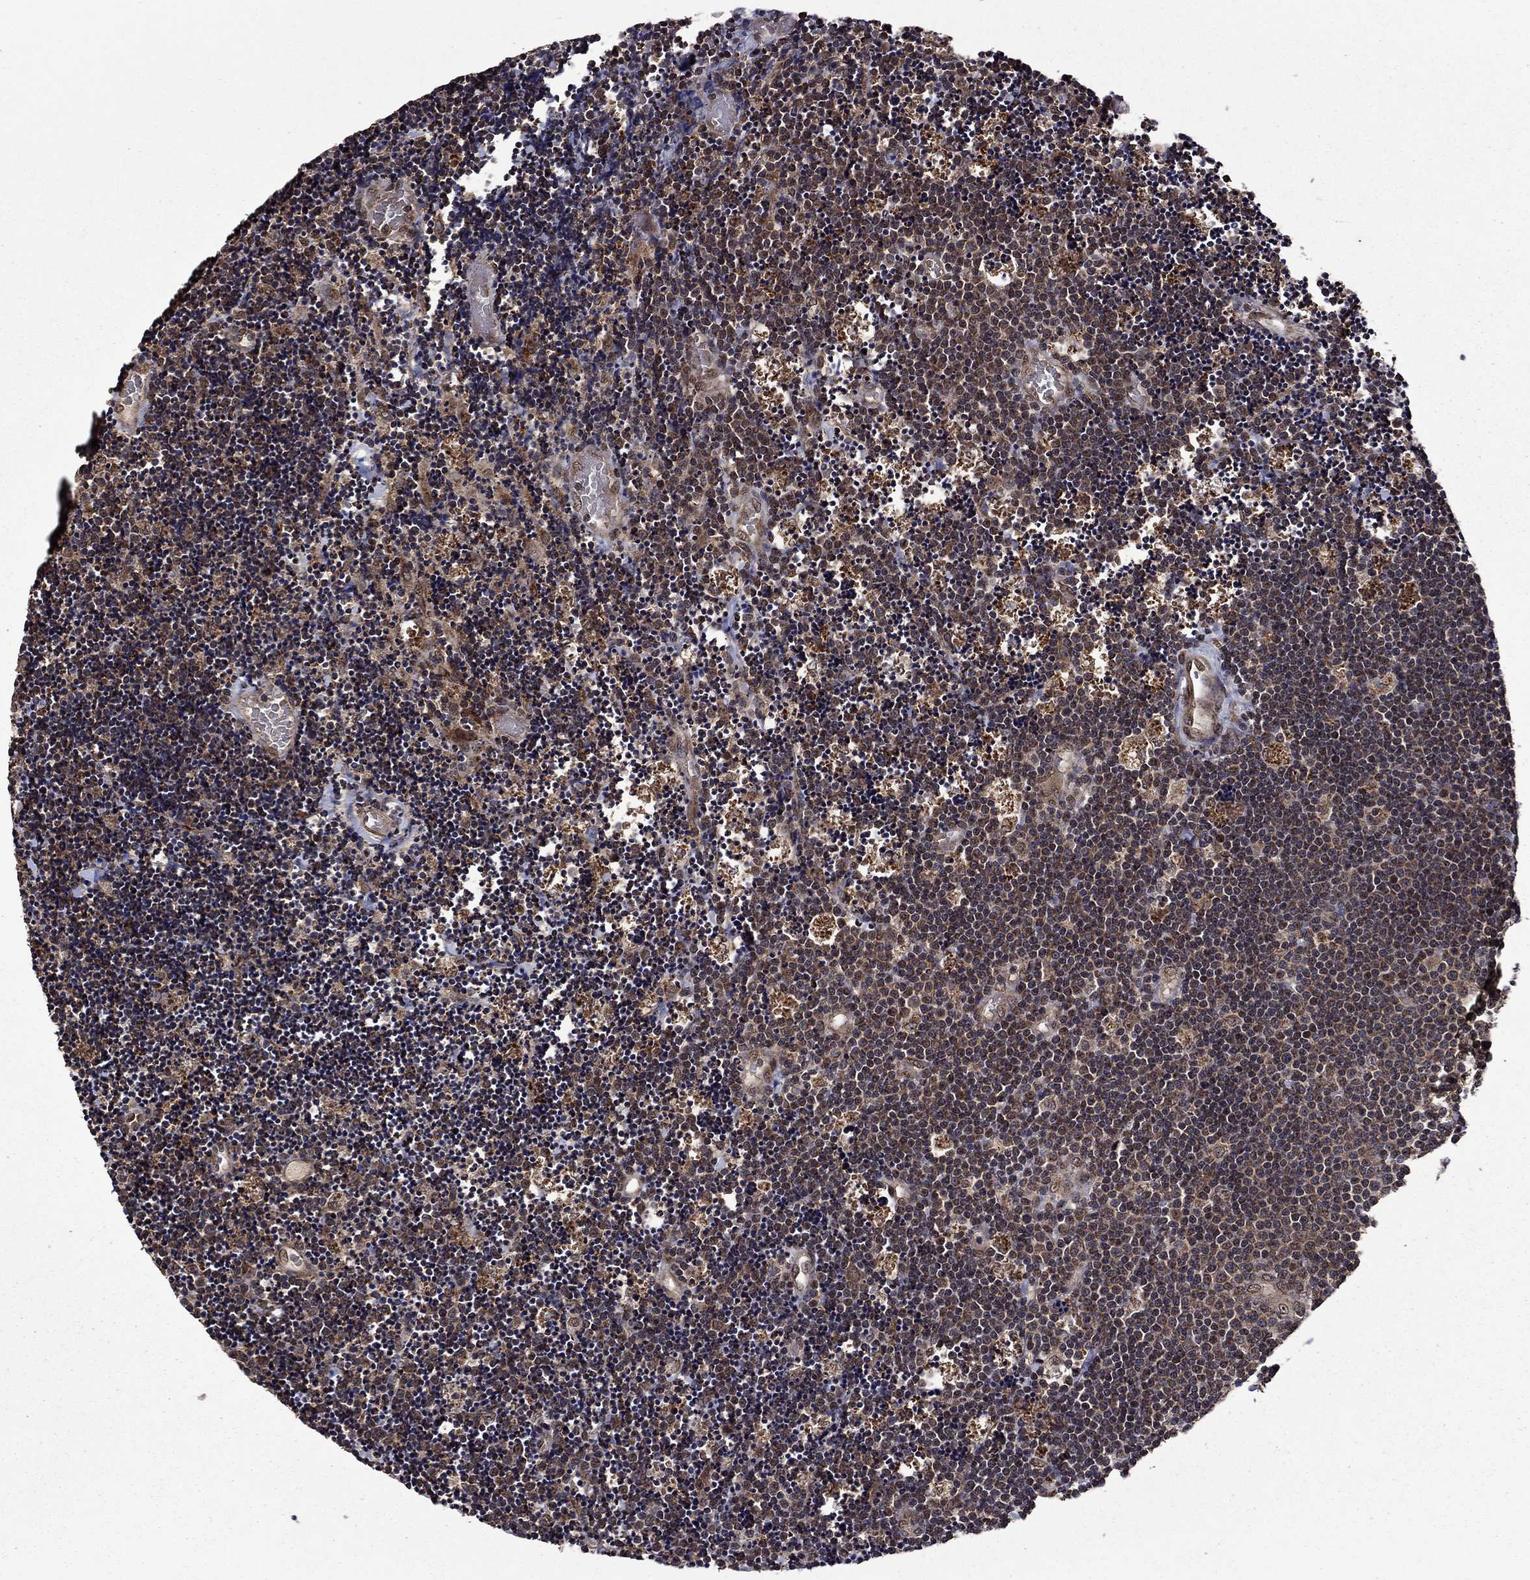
{"staining": {"intensity": "weak", "quantity": ">75%", "location": "cytoplasmic/membranous"}, "tissue": "lymphoma", "cell_type": "Tumor cells", "image_type": "cancer", "snomed": [{"axis": "morphology", "description": "Malignant lymphoma, non-Hodgkin's type, Low grade"}, {"axis": "topography", "description": "Brain"}], "caption": "Malignant lymphoma, non-Hodgkin's type (low-grade) stained with a brown dye demonstrates weak cytoplasmic/membranous positive positivity in about >75% of tumor cells.", "gene": "ITM2B", "patient": {"sex": "female", "age": 66}}